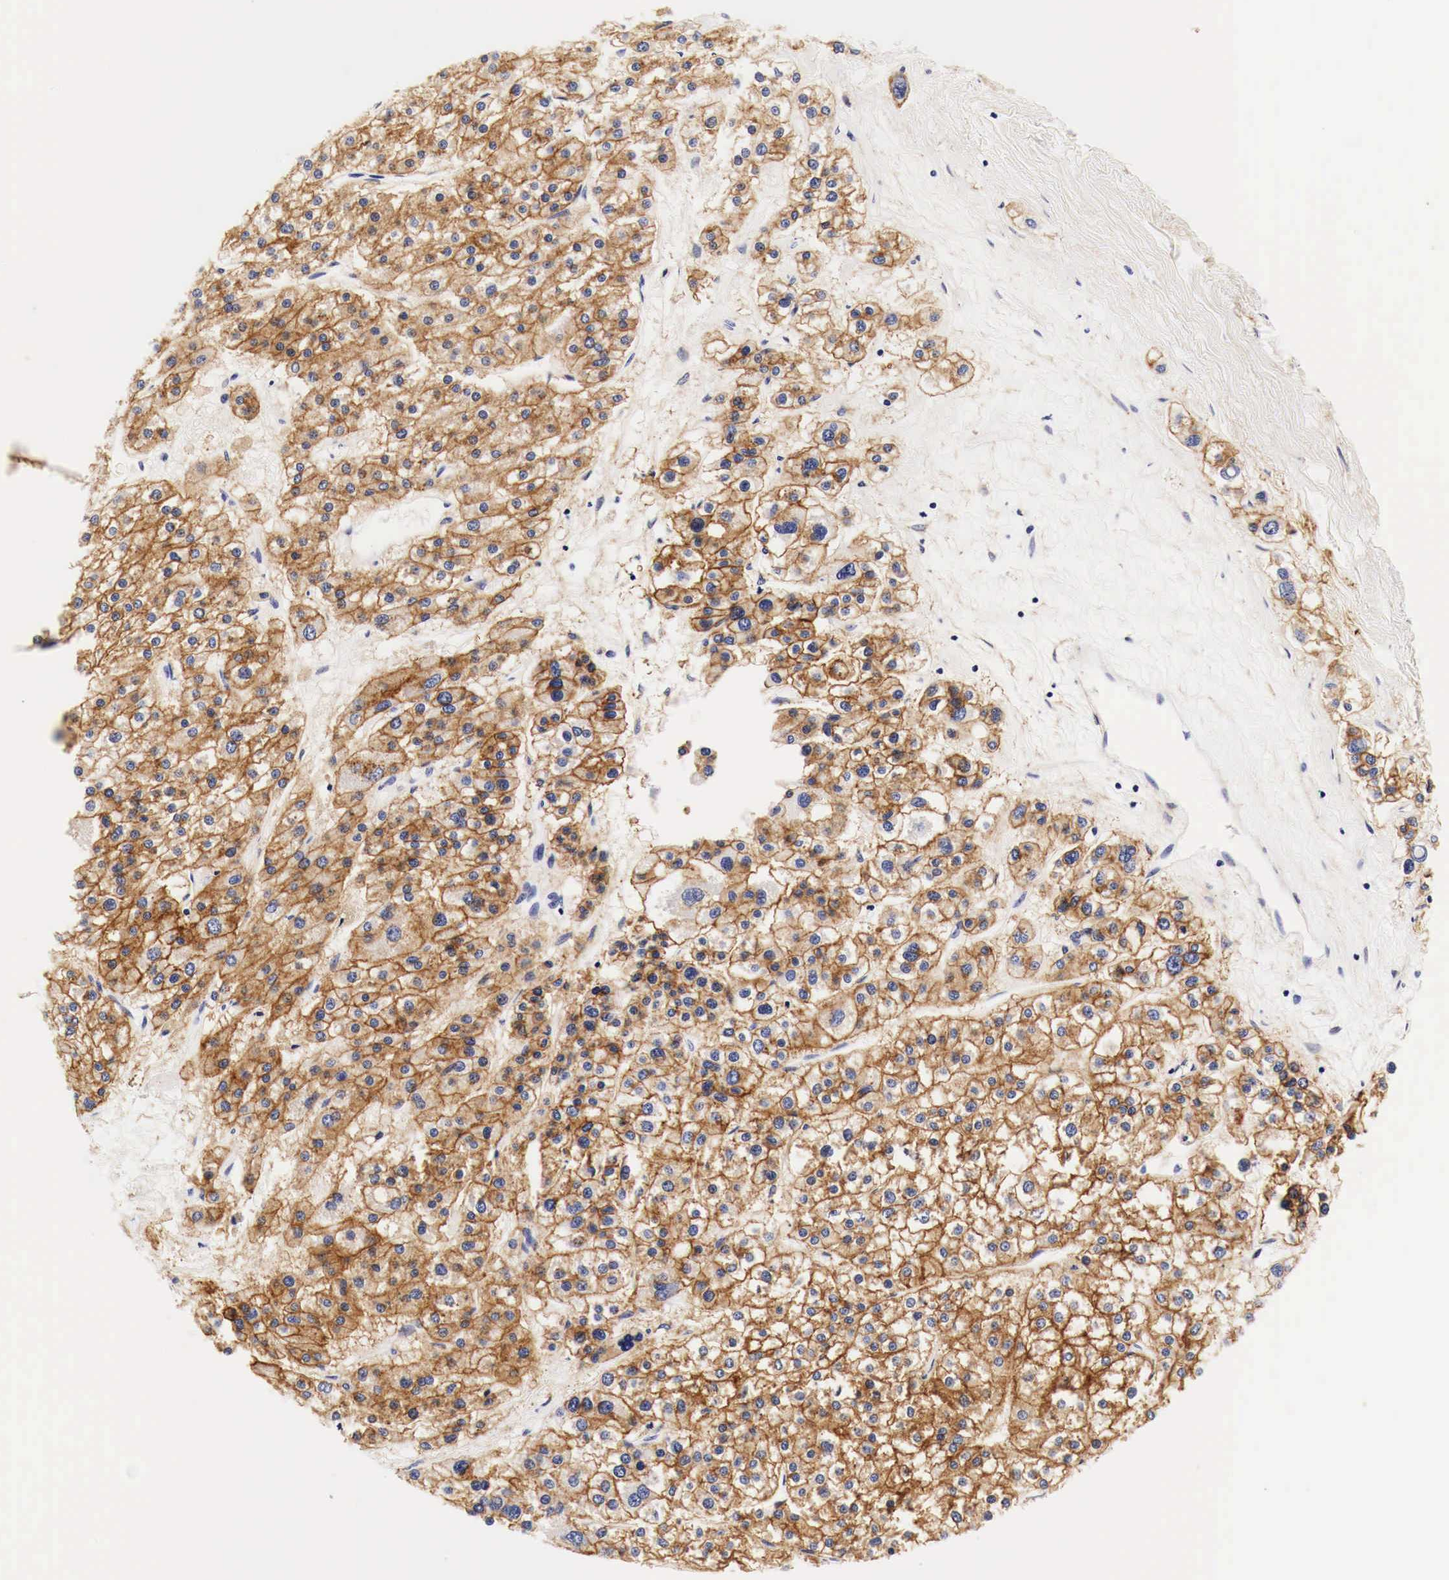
{"staining": {"intensity": "strong", "quantity": ">75%", "location": "cytoplasmic/membranous"}, "tissue": "liver cancer", "cell_type": "Tumor cells", "image_type": "cancer", "snomed": [{"axis": "morphology", "description": "Carcinoma, Hepatocellular, NOS"}, {"axis": "topography", "description": "Liver"}], "caption": "A brown stain labels strong cytoplasmic/membranous staining of a protein in liver hepatocellular carcinoma tumor cells.", "gene": "EGFR", "patient": {"sex": "female", "age": 85}}